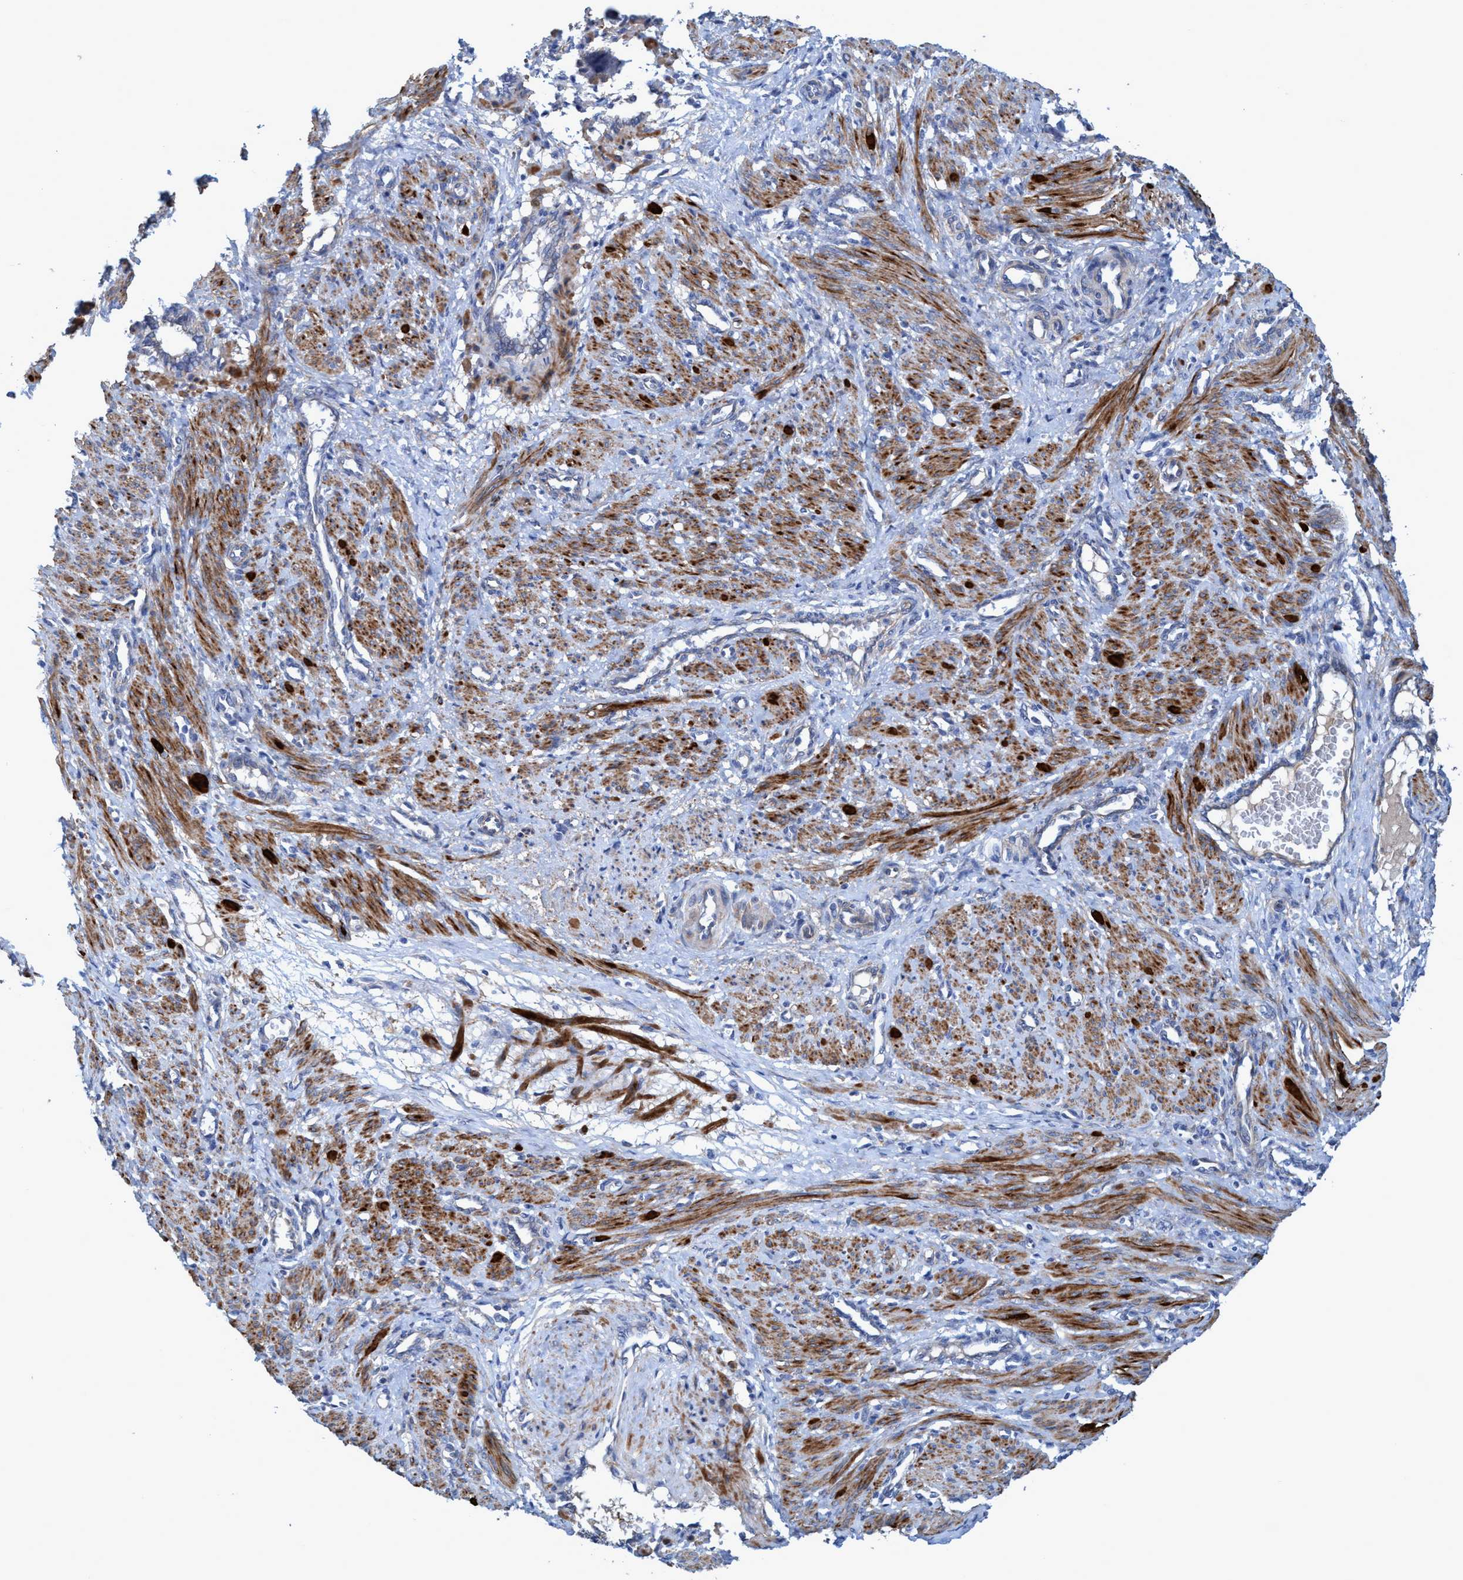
{"staining": {"intensity": "strong", "quantity": ">75%", "location": "cytoplasmic/membranous"}, "tissue": "smooth muscle", "cell_type": "Smooth muscle cells", "image_type": "normal", "snomed": [{"axis": "morphology", "description": "Normal tissue, NOS"}, {"axis": "topography", "description": "Endometrium"}], "caption": "The histopathology image displays immunohistochemical staining of normal smooth muscle. There is strong cytoplasmic/membranous positivity is seen in approximately >75% of smooth muscle cells. The staining was performed using DAB (3,3'-diaminobenzidine) to visualize the protein expression in brown, while the nuclei were stained in blue with hematoxylin (Magnification: 20x).", "gene": "GULP1", "patient": {"sex": "female", "age": 33}}